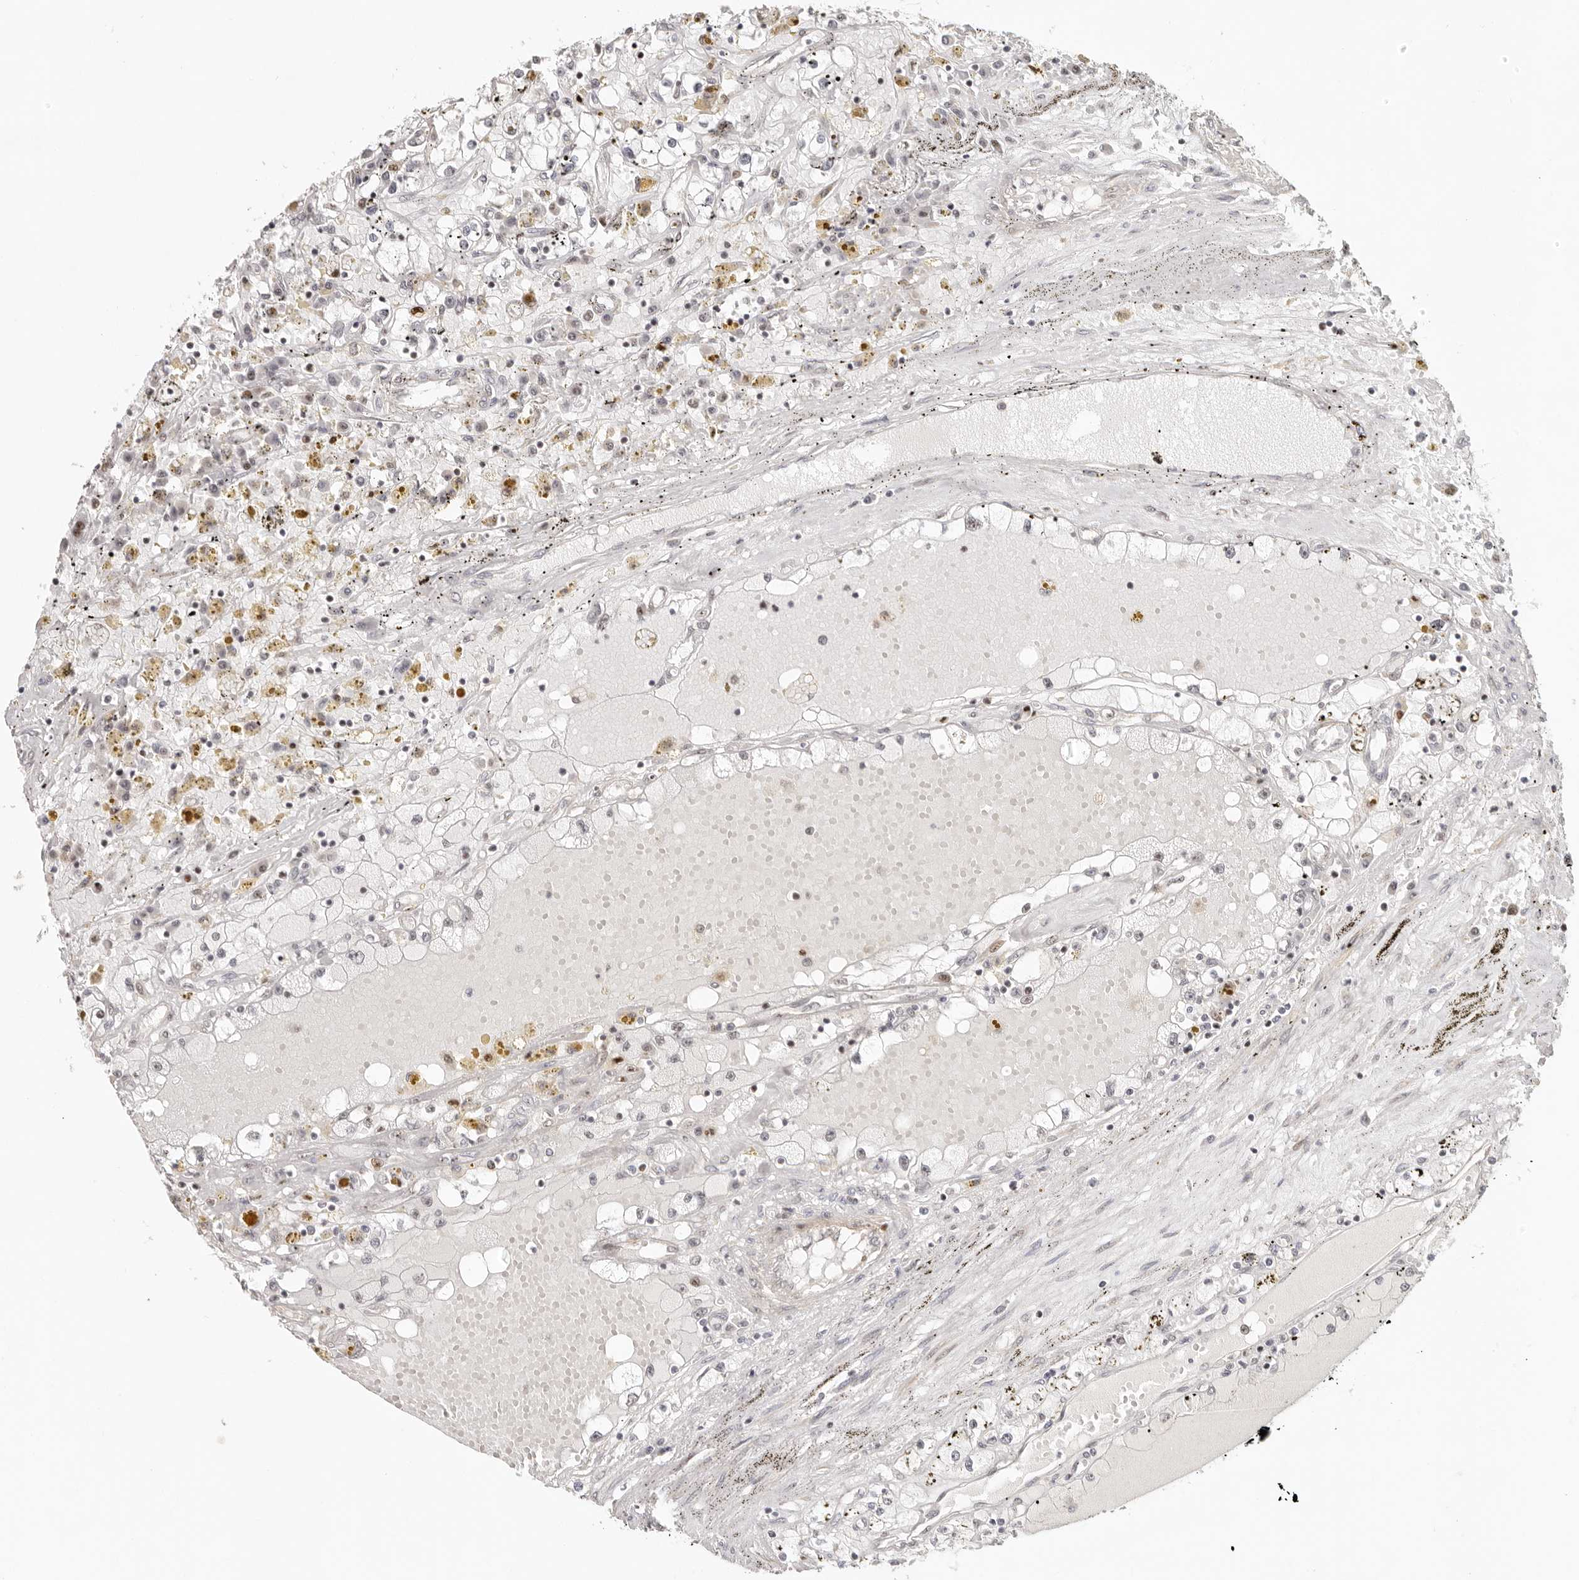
{"staining": {"intensity": "negative", "quantity": "none", "location": "none"}, "tissue": "renal cancer", "cell_type": "Tumor cells", "image_type": "cancer", "snomed": [{"axis": "morphology", "description": "Adenocarcinoma, NOS"}, {"axis": "topography", "description": "Kidney"}], "caption": "Protein analysis of renal cancer (adenocarcinoma) displays no significant staining in tumor cells.", "gene": "GPBP1L1", "patient": {"sex": "male", "age": 56}}